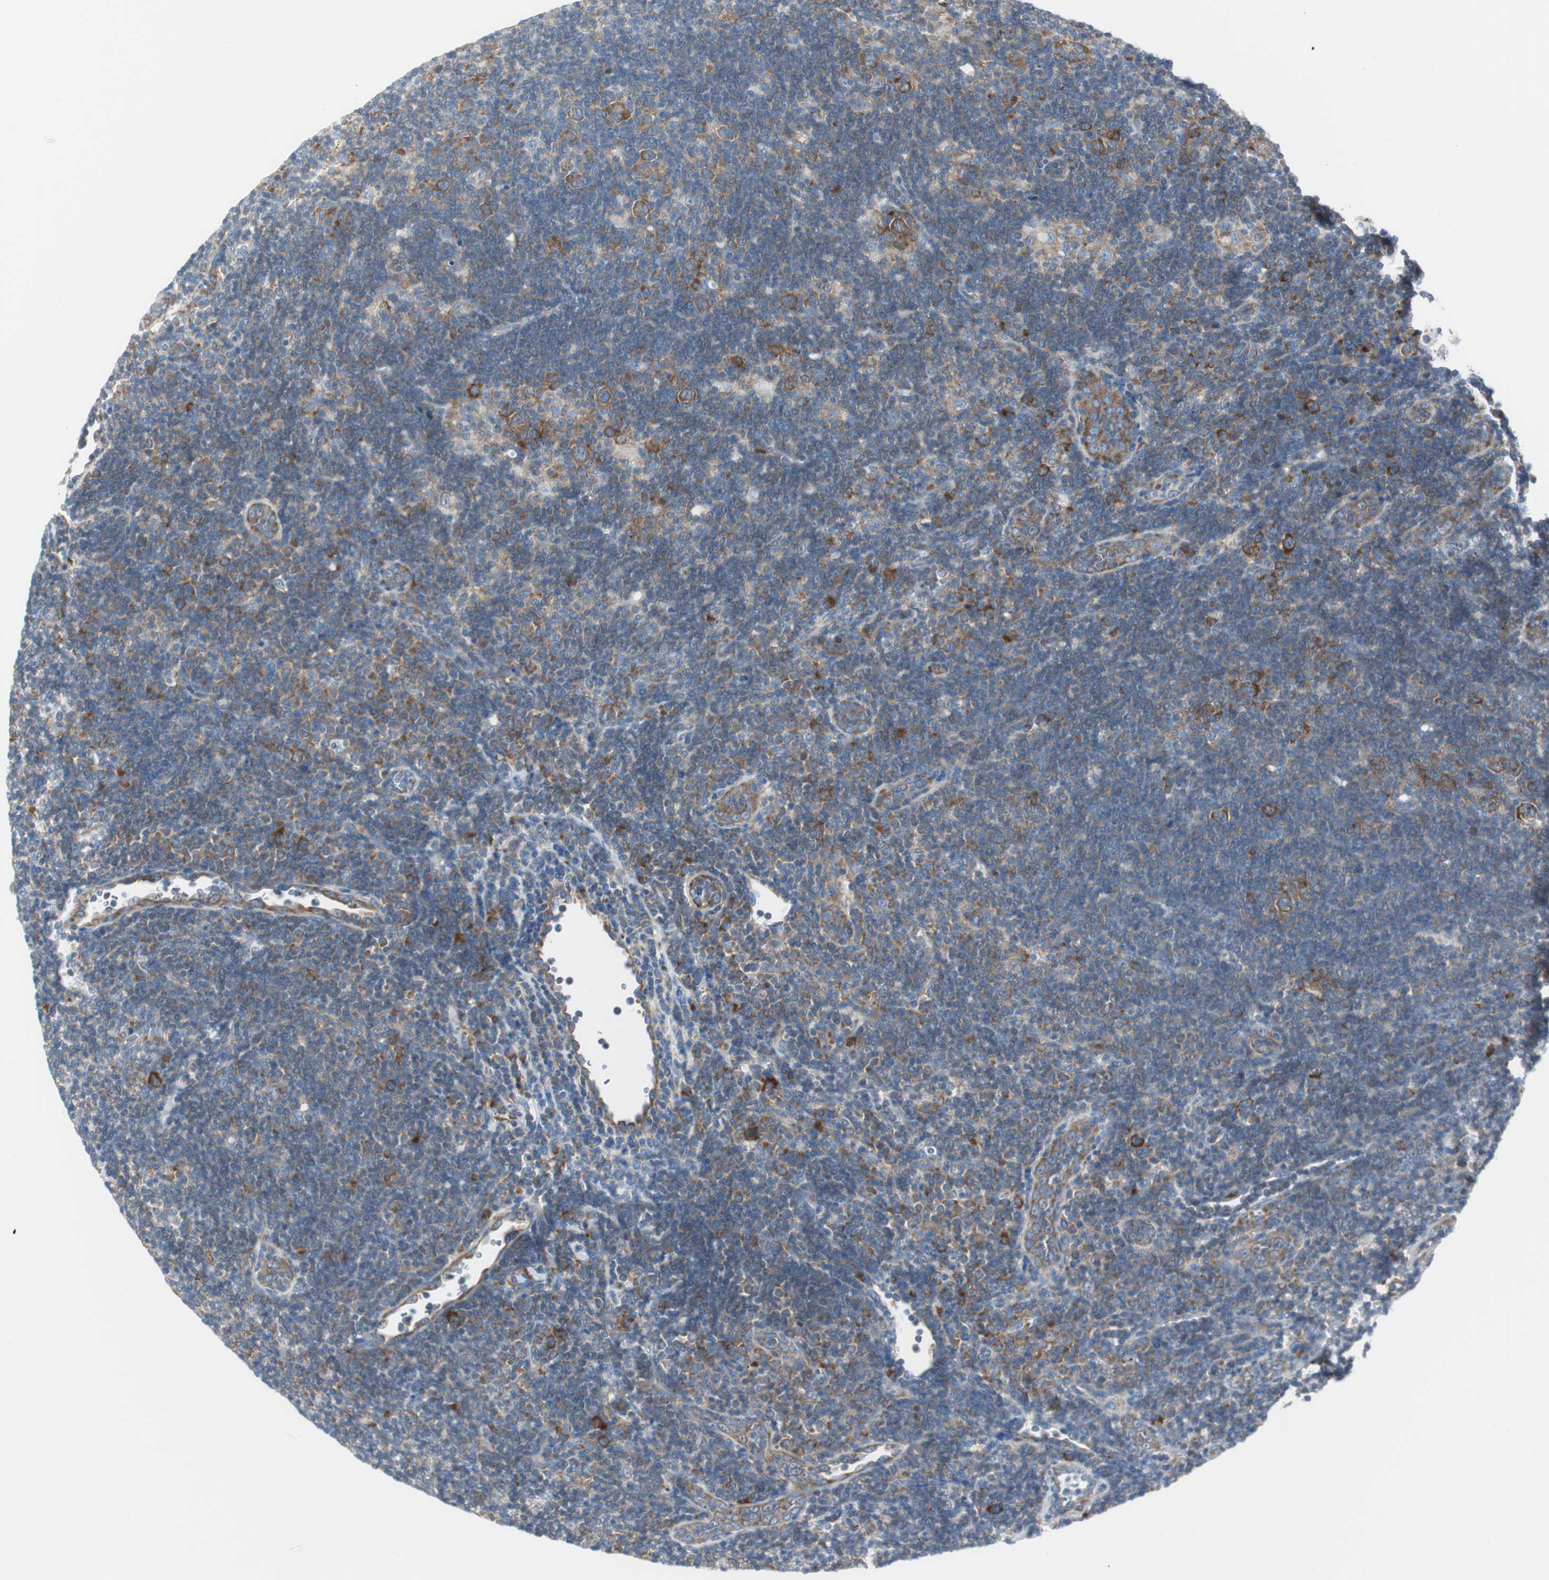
{"staining": {"intensity": "moderate", "quantity": ">75%", "location": "cytoplasmic/membranous"}, "tissue": "lymphoma", "cell_type": "Tumor cells", "image_type": "cancer", "snomed": [{"axis": "morphology", "description": "Hodgkin's disease, NOS"}, {"axis": "topography", "description": "Lymph node"}], "caption": "Immunohistochemical staining of Hodgkin's disease demonstrates moderate cytoplasmic/membranous protein staining in about >75% of tumor cells.", "gene": "RPS12", "patient": {"sex": "female", "age": 57}}